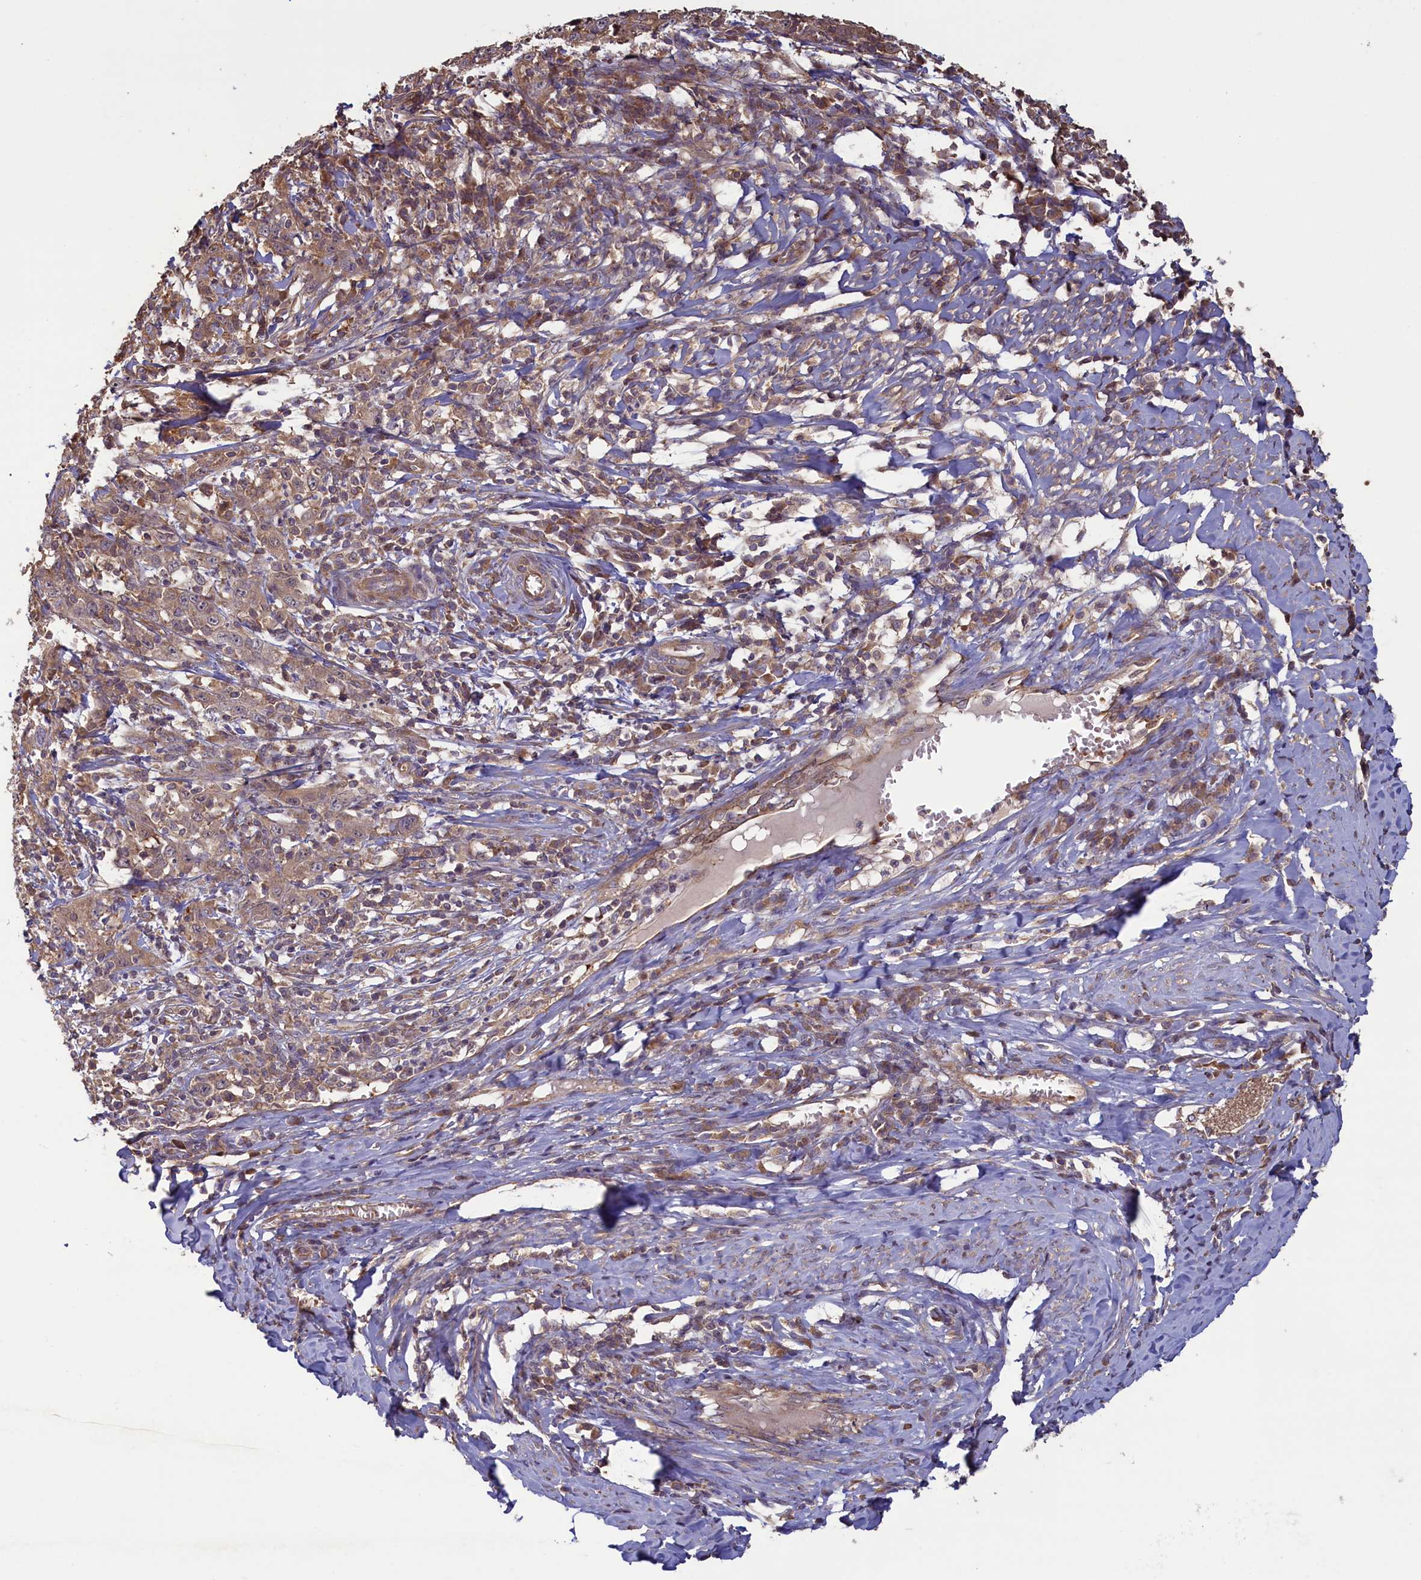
{"staining": {"intensity": "weak", "quantity": "25%-75%", "location": "cytoplasmic/membranous"}, "tissue": "cervical cancer", "cell_type": "Tumor cells", "image_type": "cancer", "snomed": [{"axis": "morphology", "description": "Squamous cell carcinoma, NOS"}, {"axis": "topography", "description": "Cervix"}], "caption": "Squamous cell carcinoma (cervical) stained for a protein (brown) demonstrates weak cytoplasmic/membranous positive staining in approximately 25%-75% of tumor cells.", "gene": "CIAO2B", "patient": {"sex": "female", "age": 46}}